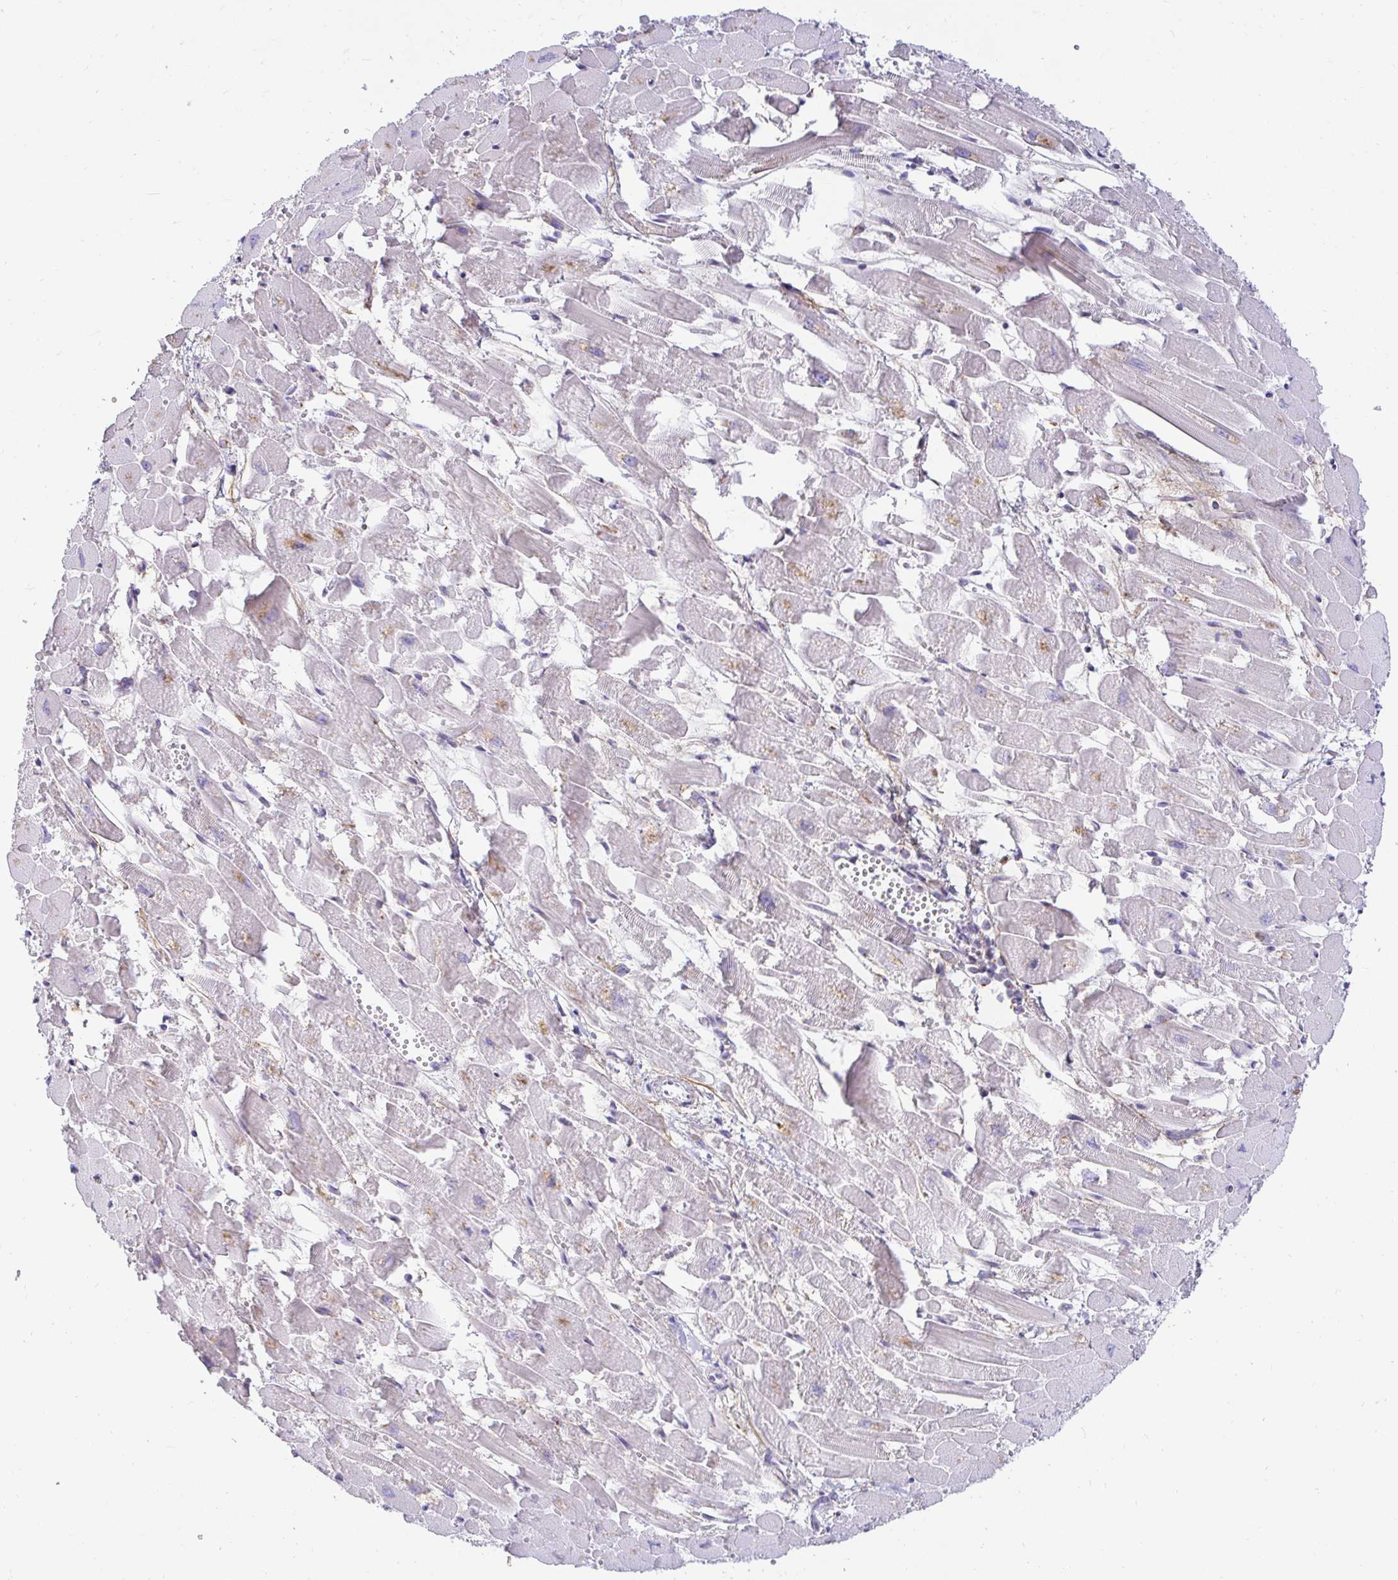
{"staining": {"intensity": "negative", "quantity": "none", "location": "none"}, "tissue": "heart muscle", "cell_type": "Cardiomyocytes", "image_type": "normal", "snomed": [{"axis": "morphology", "description": "Normal tissue, NOS"}, {"axis": "topography", "description": "Heart"}], "caption": "Immunohistochemistry (IHC) photomicrograph of benign human heart muscle stained for a protein (brown), which displays no staining in cardiomyocytes.", "gene": "OR51D1", "patient": {"sex": "female", "age": 52}}